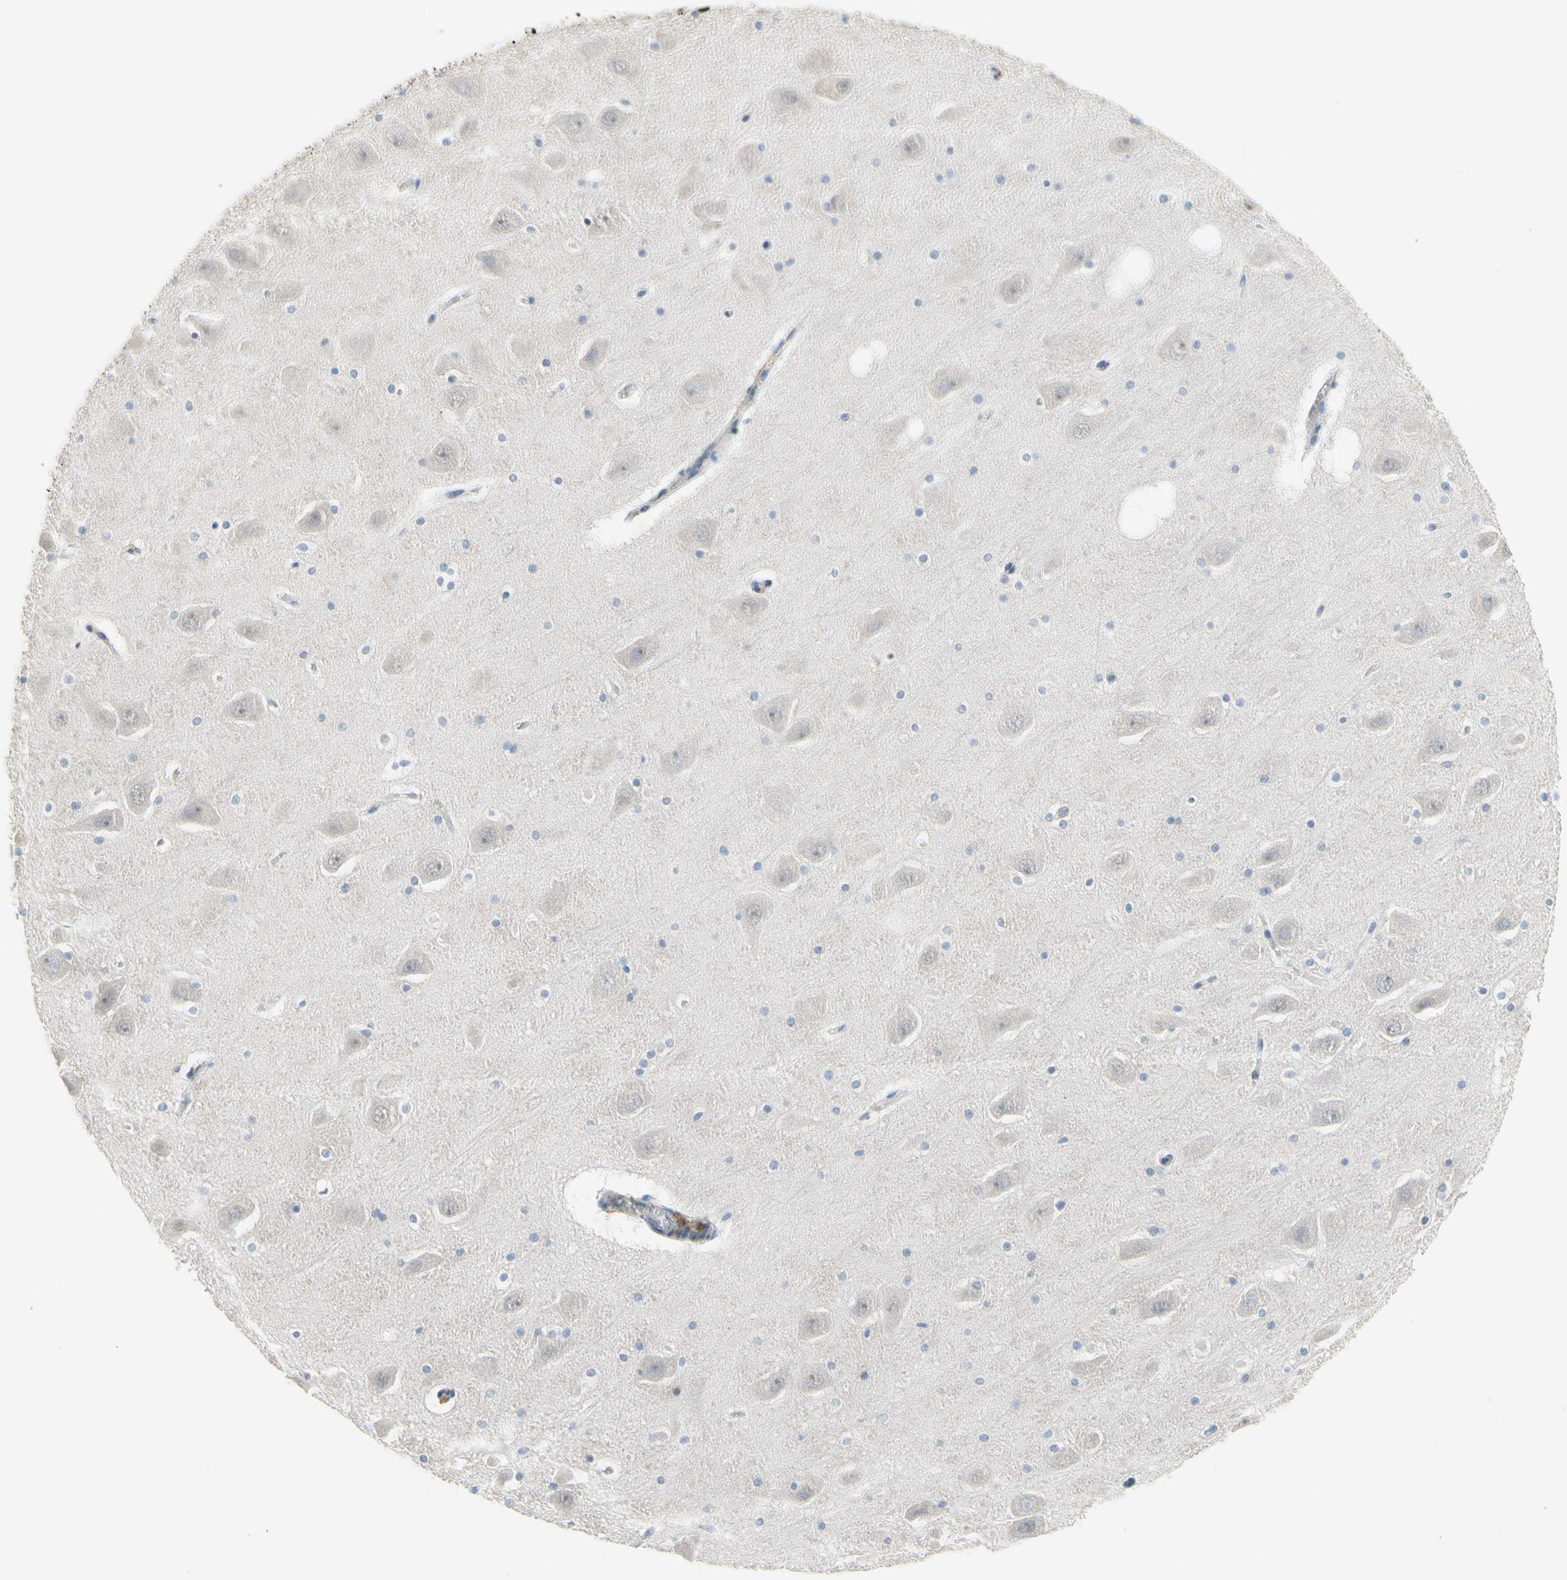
{"staining": {"intensity": "negative", "quantity": "none", "location": "none"}, "tissue": "hippocampus", "cell_type": "Glial cells", "image_type": "normal", "snomed": [{"axis": "morphology", "description": "Normal tissue, NOS"}, {"axis": "topography", "description": "Hippocampus"}], "caption": "Immunohistochemical staining of unremarkable hippocampus exhibits no significant positivity in glial cells.", "gene": "PIP5K1B", "patient": {"sex": "male", "age": 45}}